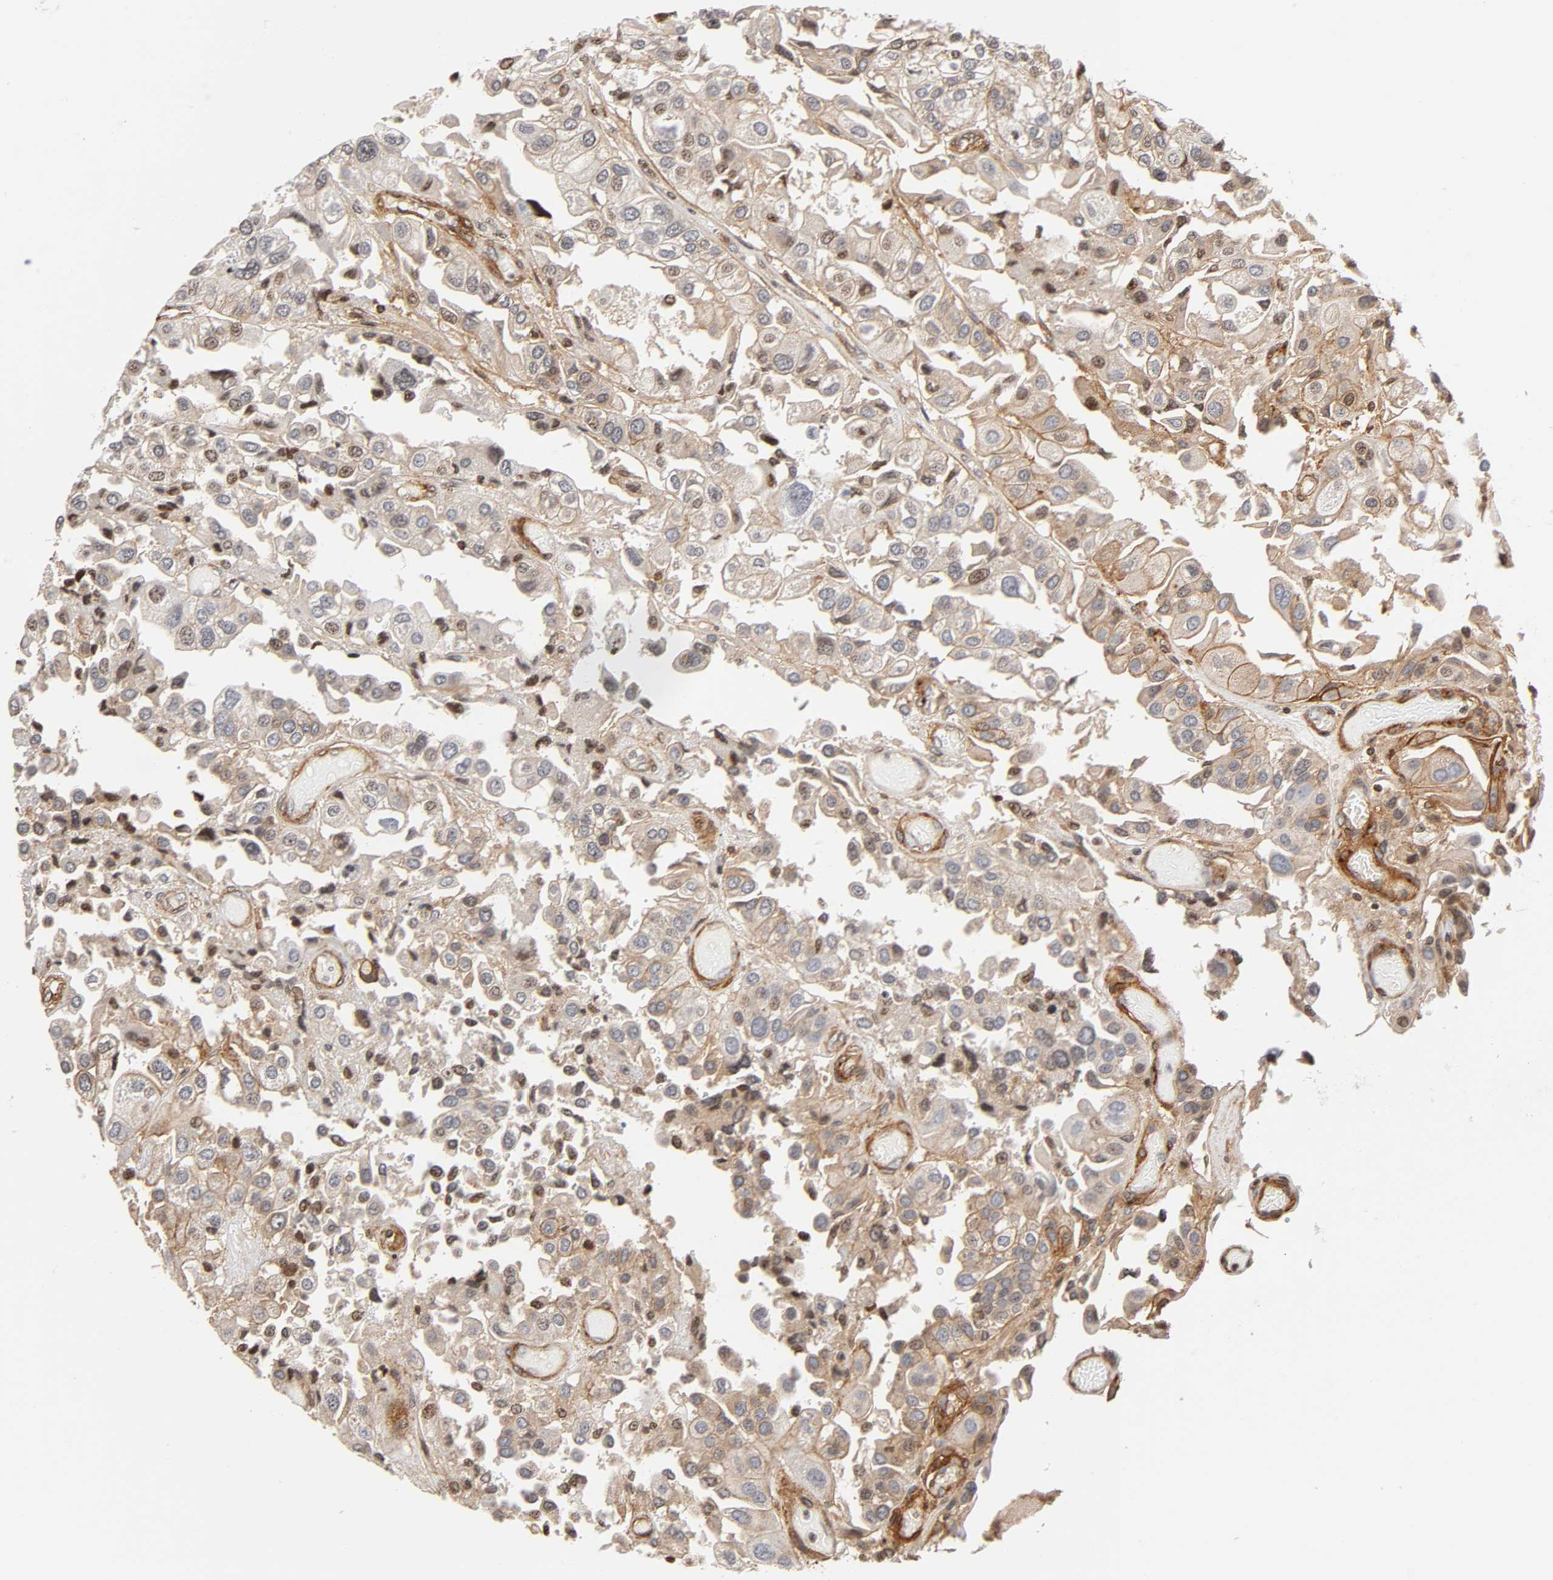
{"staining": {"intensity": "moderate", "quantity": ">75%", "location": "cytoplasmic/membranous"}, "tissue": "urothelial cancer", "cell_type": "Tumor cells", "image_type": "cancer", "snomed": [{"axis": "morphology", "description": "Urothelial carcinoma, High grade"}, {"axis": "topography", "description": "Urinary bladder"}], "caption": "An immunohistochemistry photomicrograph of neoplastic tissue is shown. Protein staining in brown labels moderate cytoplasmic/membranous positivity in urothelial cancer within tumor cells.", "gene": "ITGAV", "patient": {"sex": "female", "age": 64}}